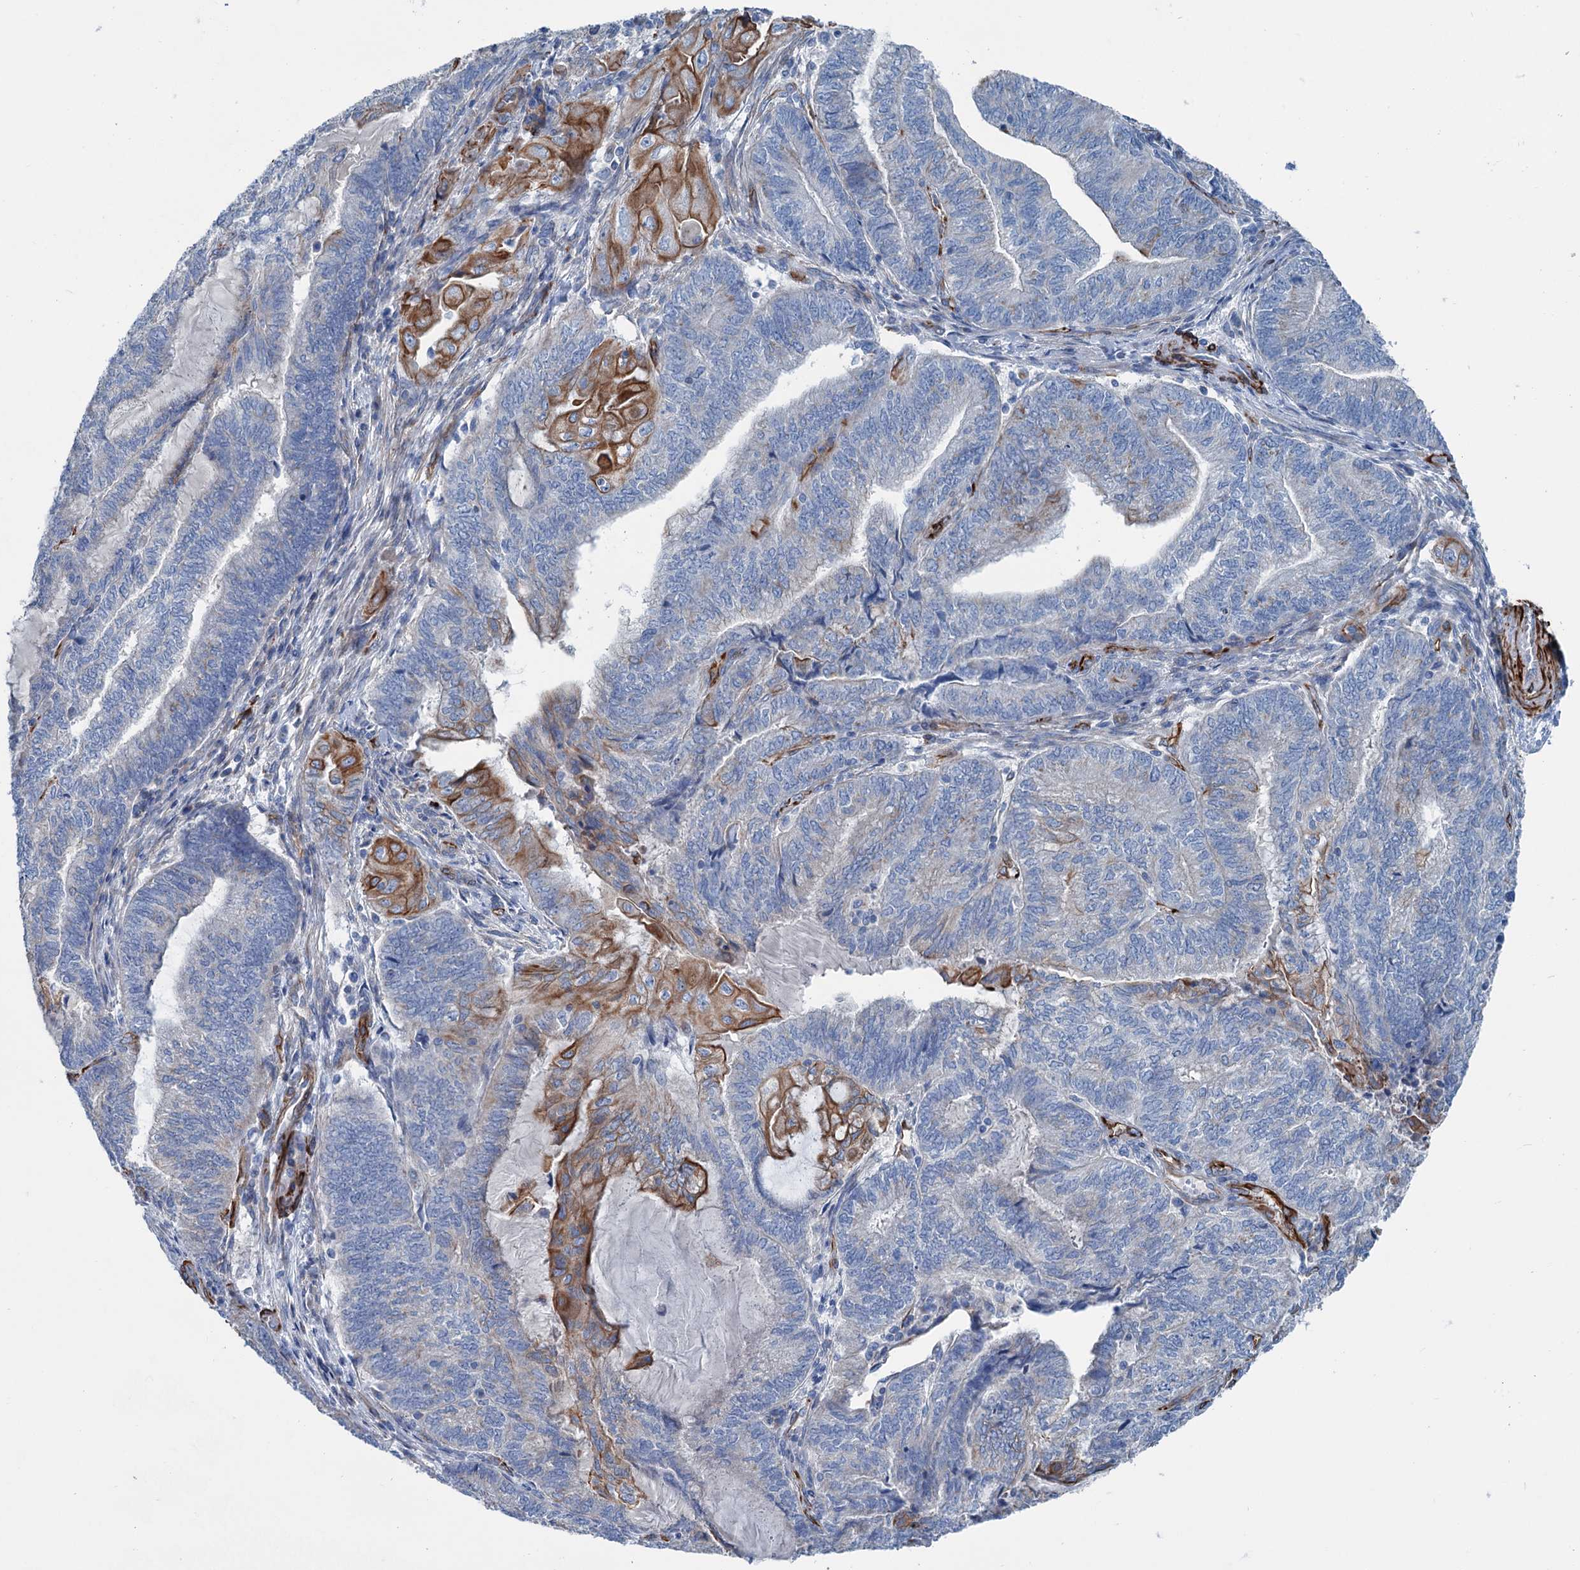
{"staining": {"intensity": "moderate", "quantity": "<25%", "location": "cytoplasmic/membranous"}, "tissue": "endometrial cancer", "cell_type": "Tumor cells", "image_type": "cancer", "snomed": [{"axis": "morphology", "description": "Adenocarcinoma, NOS"}, {"axis": "topography", "description": "Uterus"}, {"axis": "topography", "description": "Endometrium"}], "caption": "Tumor cells demonstrate moderate cytoplasmic/membranous positivity in approximately <25% of cells in endometrial cancer. The staining was performed using DAB (3,3'-diaminobenzidine) to visualize the protein expression in brown, while the nuclei were stained in blue with hematoxylin (Magnification: 20x).", "gene": "CALCOCO1", "patient": {"sex": "female", "age": 70}}